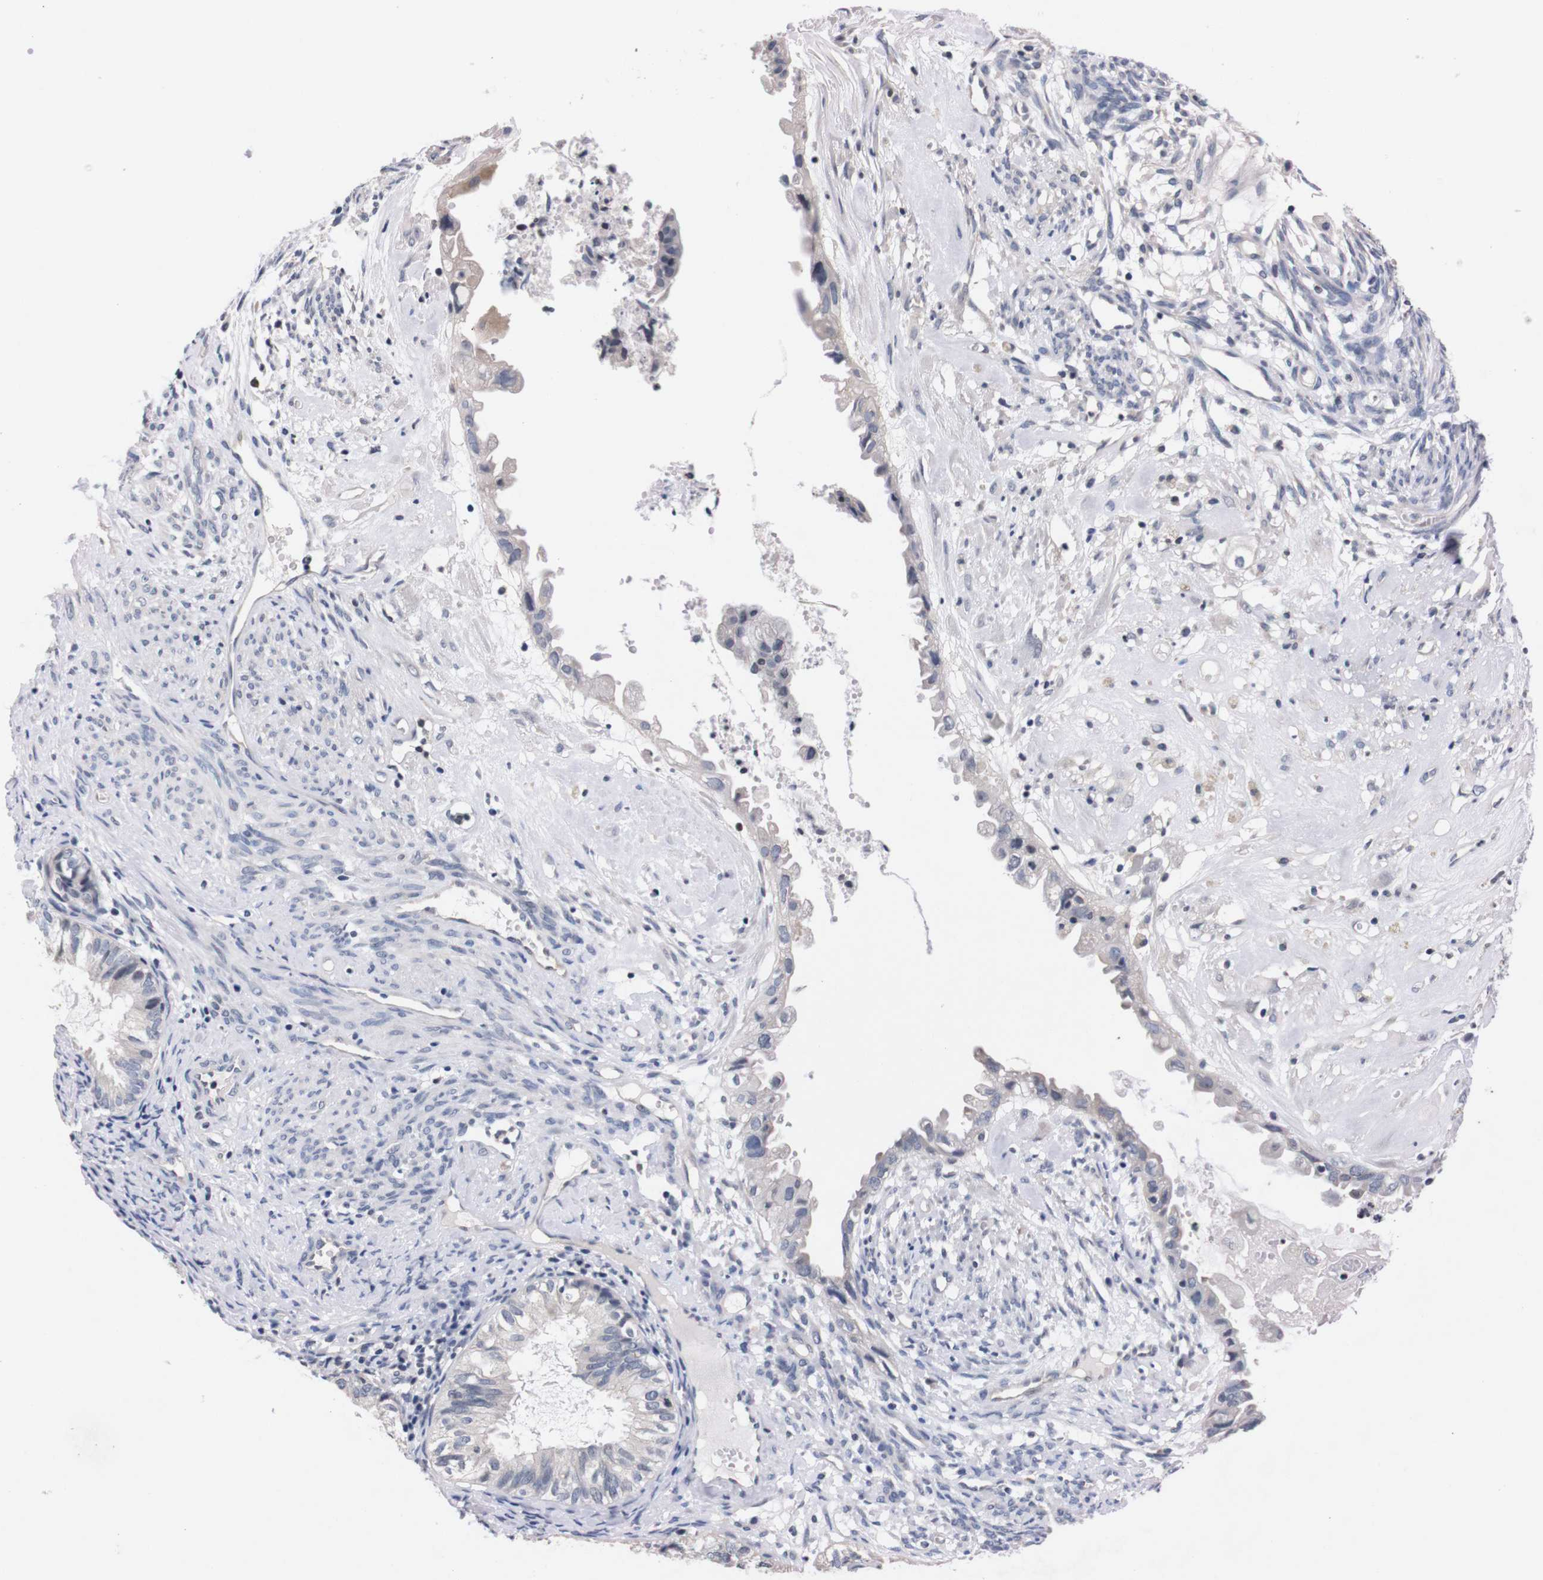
{"staining": {"intensity": "negative", "quantity": "none", "location": "none"}, "tissue": "cervical cancer", "cell_type": "Tumor cells", "image_type": "cancer", "snomed": [{"axis": "morphology", "description": "Normal tissue, NOS"}, {"axis": "morphology", "description": "Adenocarcinoma, NOS"}, {"axis": "topography", "description": "Cervix"}, {"axis": "topography", "description": "Endometrium"}], "caption": "Photomicrograph shows no protein positivity in tumor cells of cervical cancer tissue.", "gene": "TNFRSF21", "patient": {"sex": "female", "age": 86}}